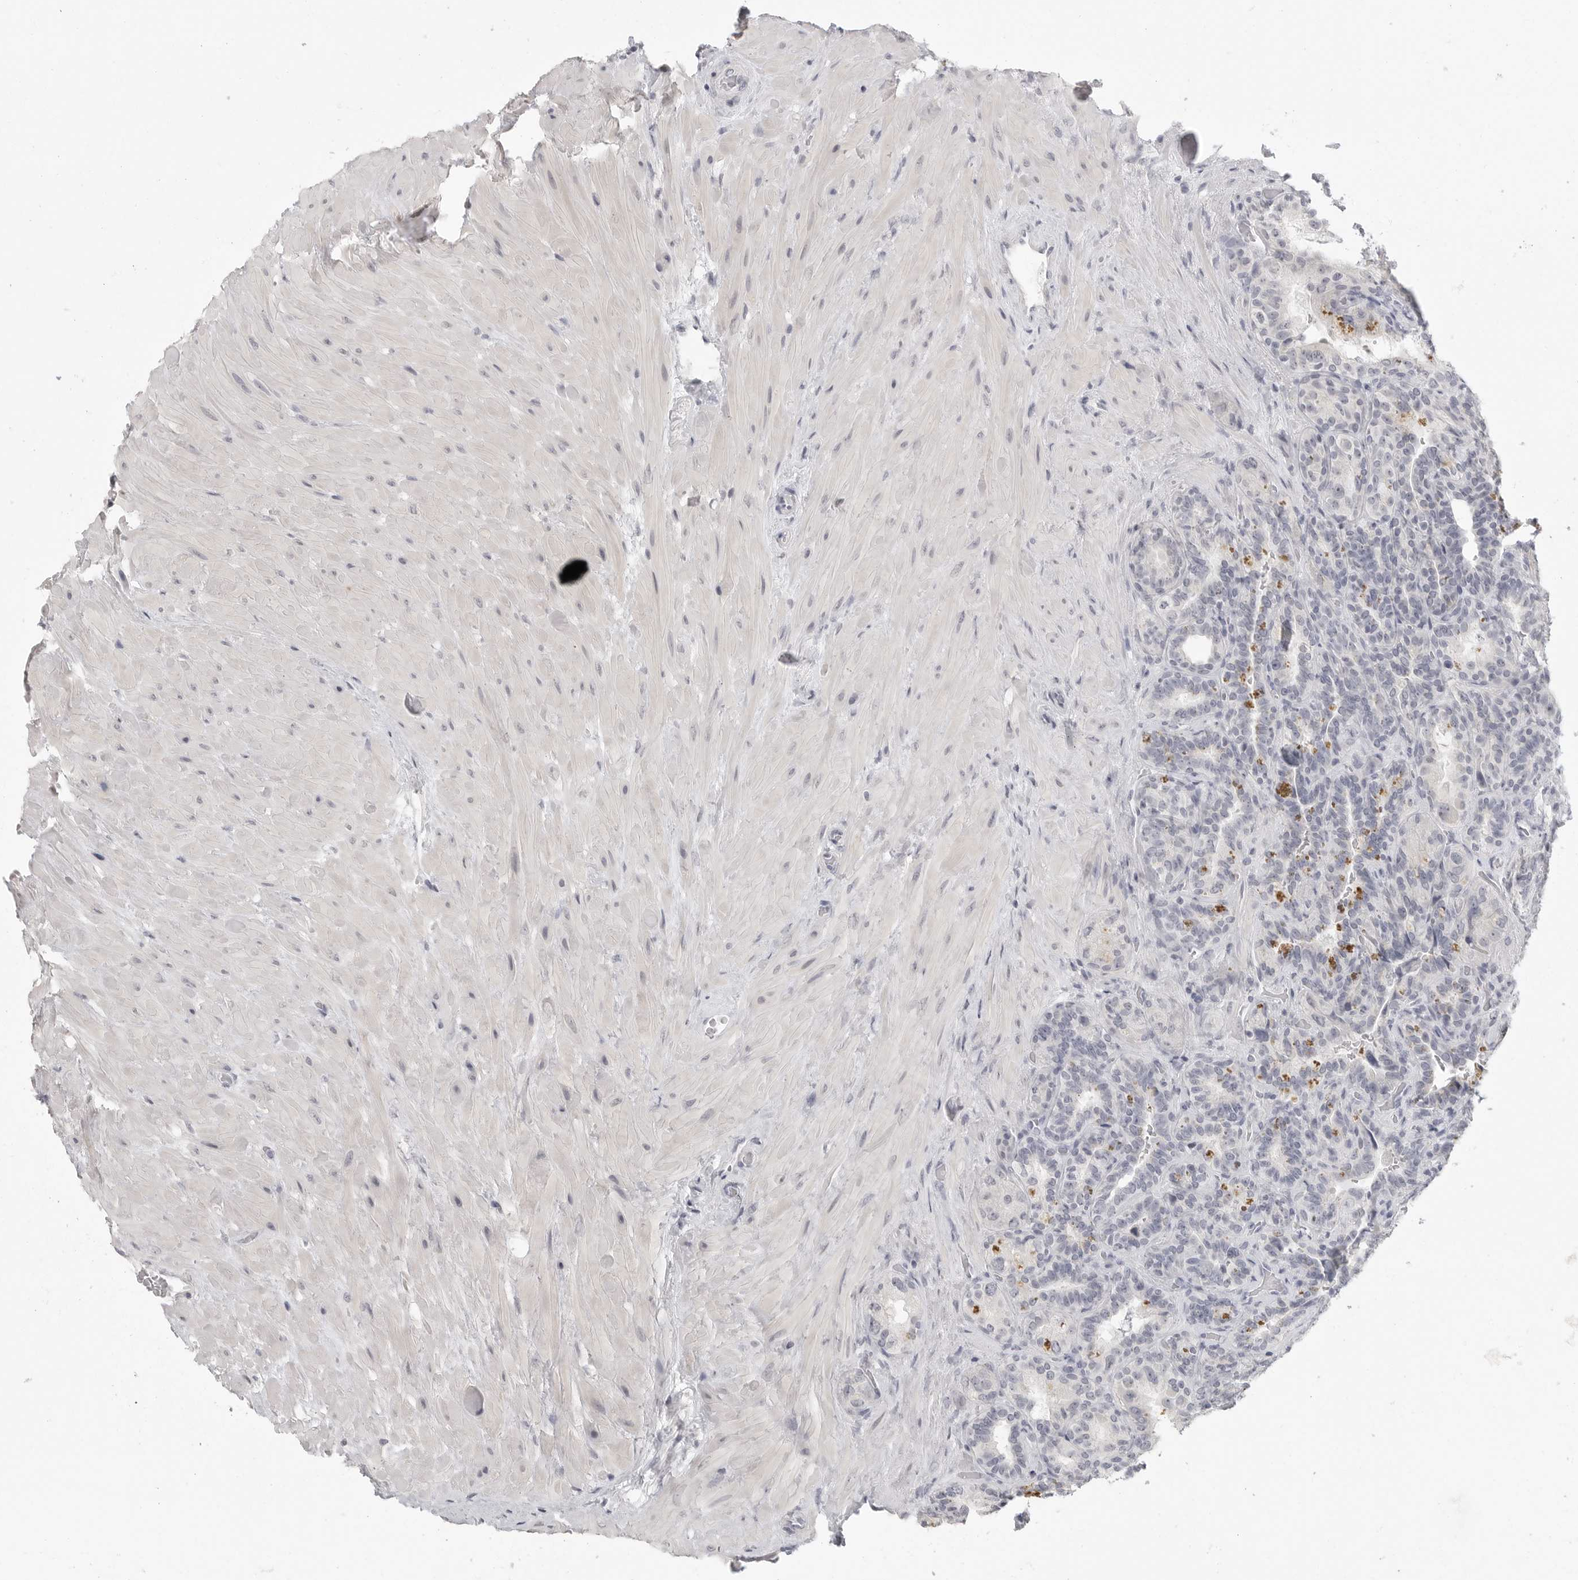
{"staining": {"intensity": "moderate", "quantity": "<25%", "location": "cytoplasmic/membranous"}, "tissue": "seminal vesicle", "cell_type": "Glandular cells", "image_type": "normal", "snomed": [{"axis": "morphology", "description": "Normal tissue, NOS"}, {"axis": "topography", "description": "Prostate"}, {"axis": "topography", "description": "Seminal veicle"}], "caption": "Immunohistochemistry micrograph of normal seminal vesicle: seminal vesicle stained using immunohistochemistry demonstrates low levels of moderate protein expression localized specifically in the cytoplasmic/membranous of glandular cells, appearing as a cytoplasmic/membranous brown color.", "gene": "HMGCS2", "patient": {"sex": "male", "age": 67}}